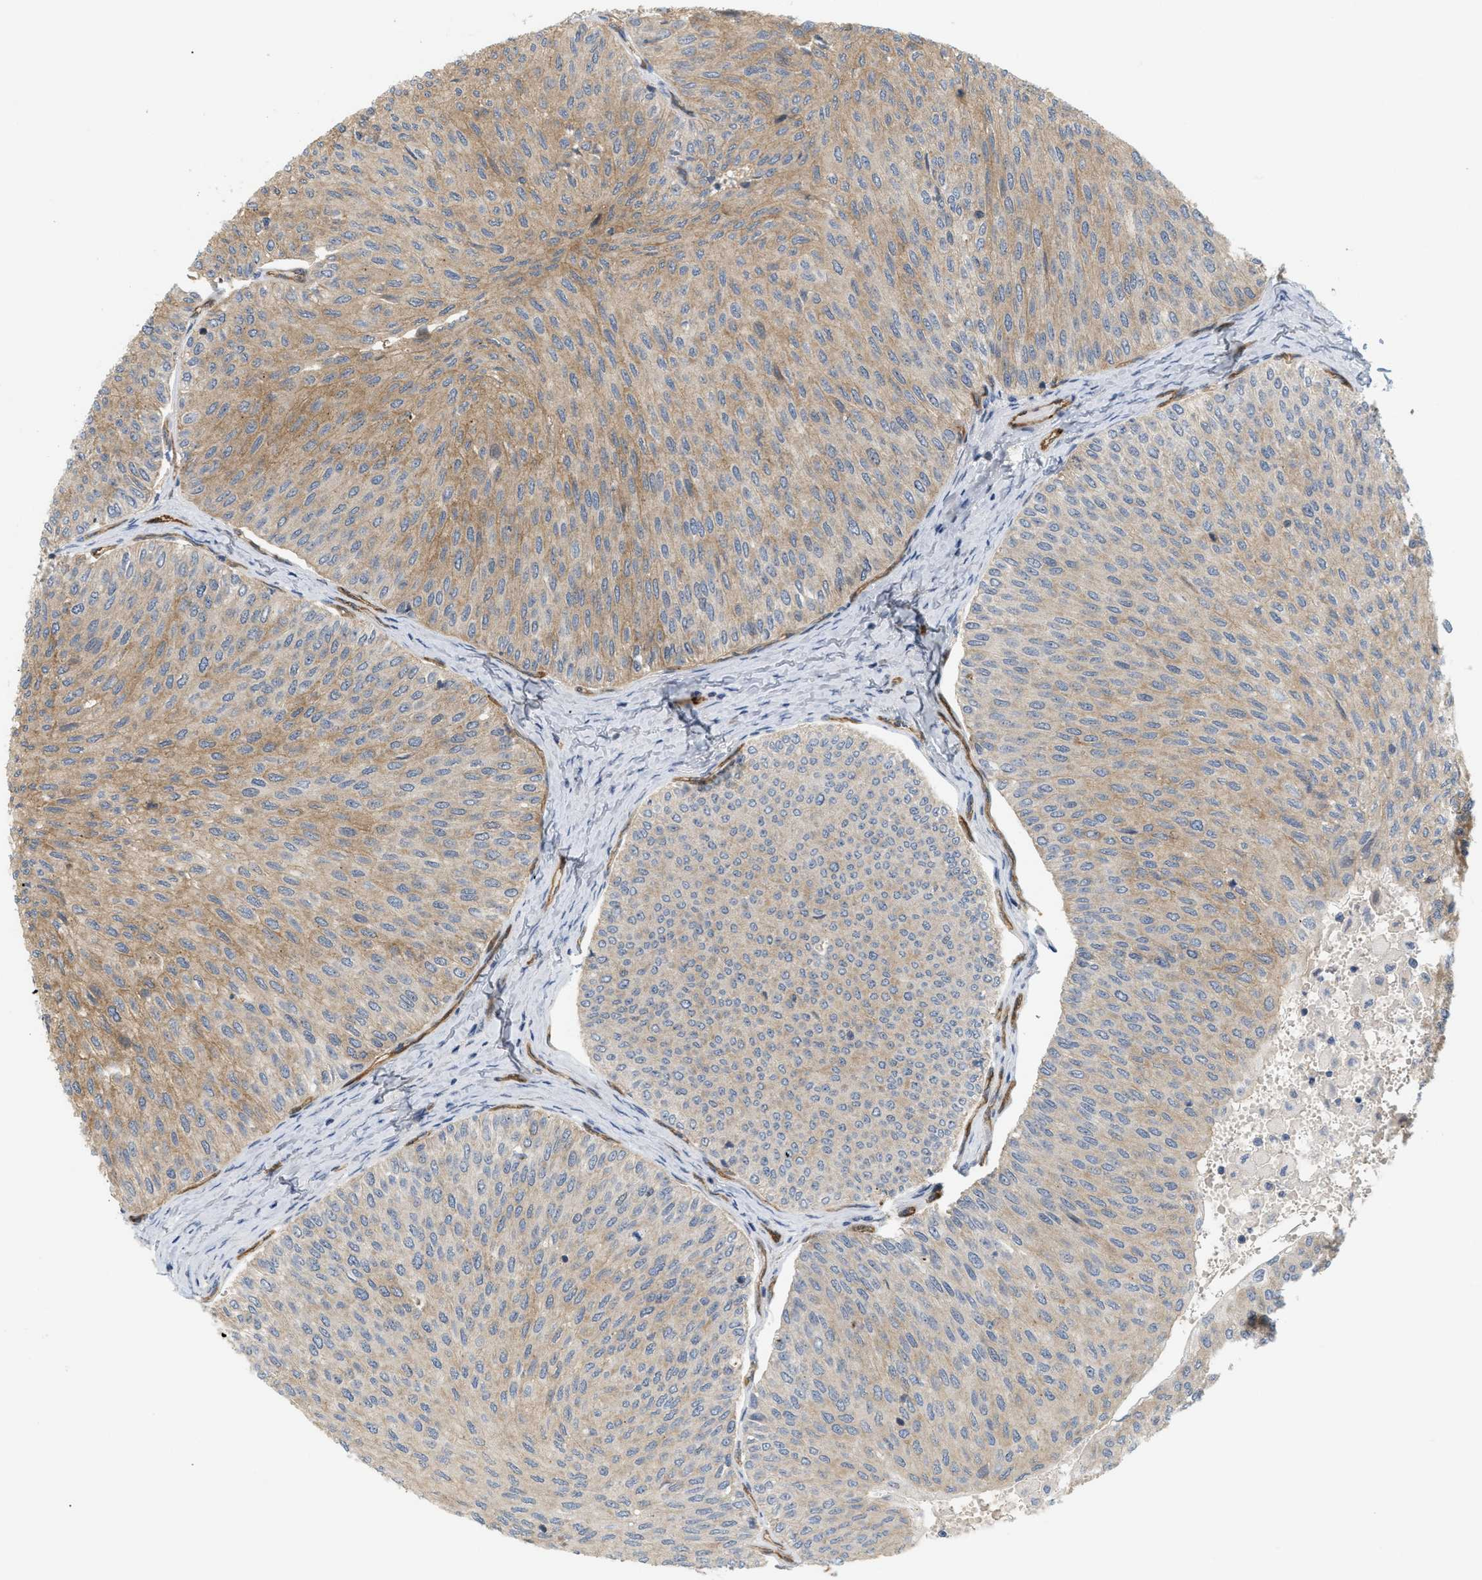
{"staining": {"intensity": "moderate", "quantity": ">75%", "location": "cytoplasmic/membranous"}, "tissue": "urothelial cancer", "cell_type": "Tumor cells", "image_type": "cancer", "snomed": [{"axis": "morphology", "description": "Urothelial carcinoma, Low grade"}, {"axis": "topography", "description": "Urinary bladder"}], "caption": "Urothelial cancer stained with DAB (3,3'-diaminobenzidine) immunohistochemistry exhibits medium levels of moderate cytoplasmic/membranous expression in about >75% of tumor cells. The staining was performed using DAB to visualize the protein expression in brown, while the nuclei were stained in blue with hematoxylin (Magnification: 20x).", "gene": "PALMD", "patient": {"sex": "male", "age": 78}}